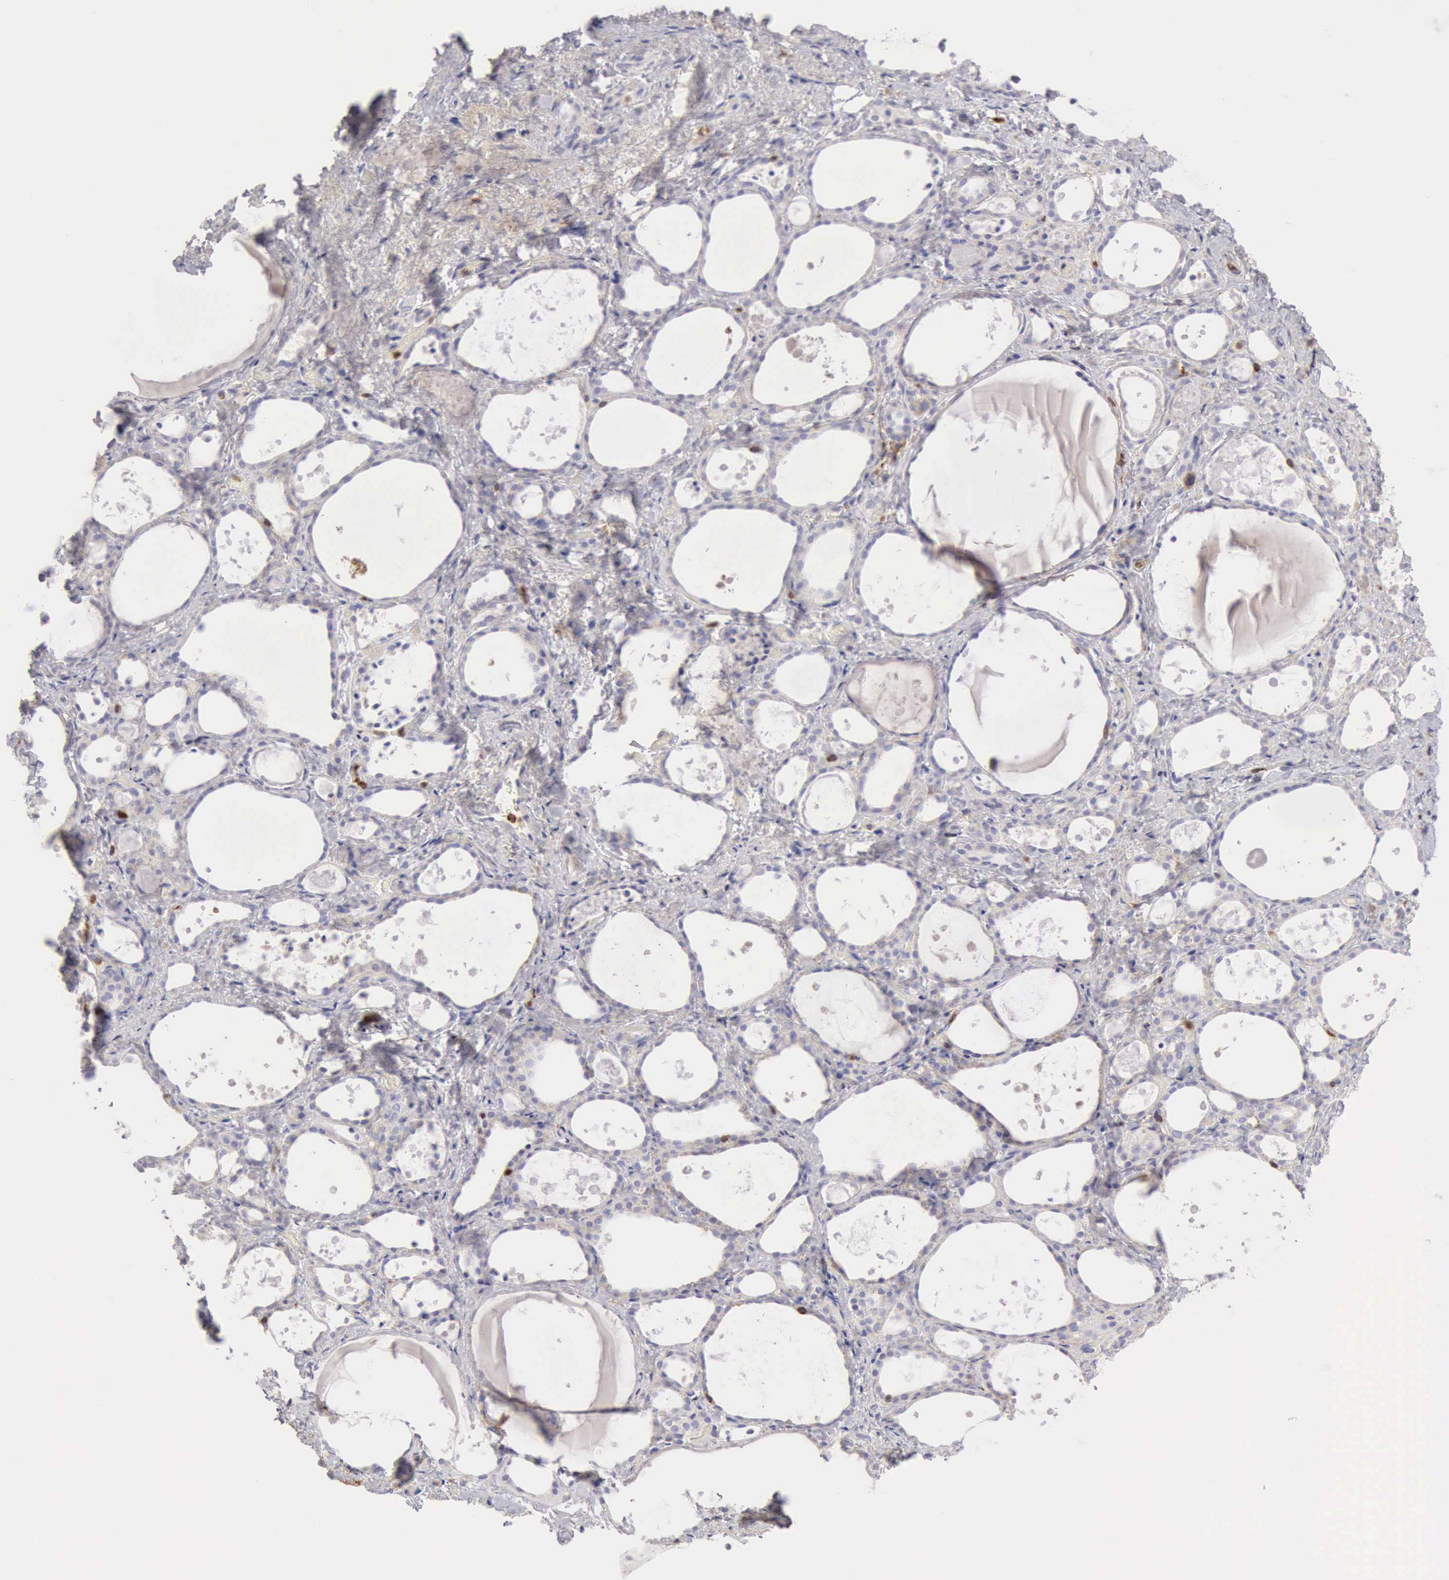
{"staining": {"intensity": "negative", "quantity": "none", "location": "none"}, "tissue": "thyroid gland", "cell_type": "Glandular cells", "image_type": "normal", "snomed": [{"axis": "morphology", "description": "Normal tissue, NOS"}, {"axis": "topography", "description": "Thyroid gland"}], "caption": "An immunohistochemistry image of normal thyroid gland is shown. There is no staining in glandular cells of thyroid gland.", "gene": "ARHGAP4", "patient": {"sex": "female", "age": 75}}